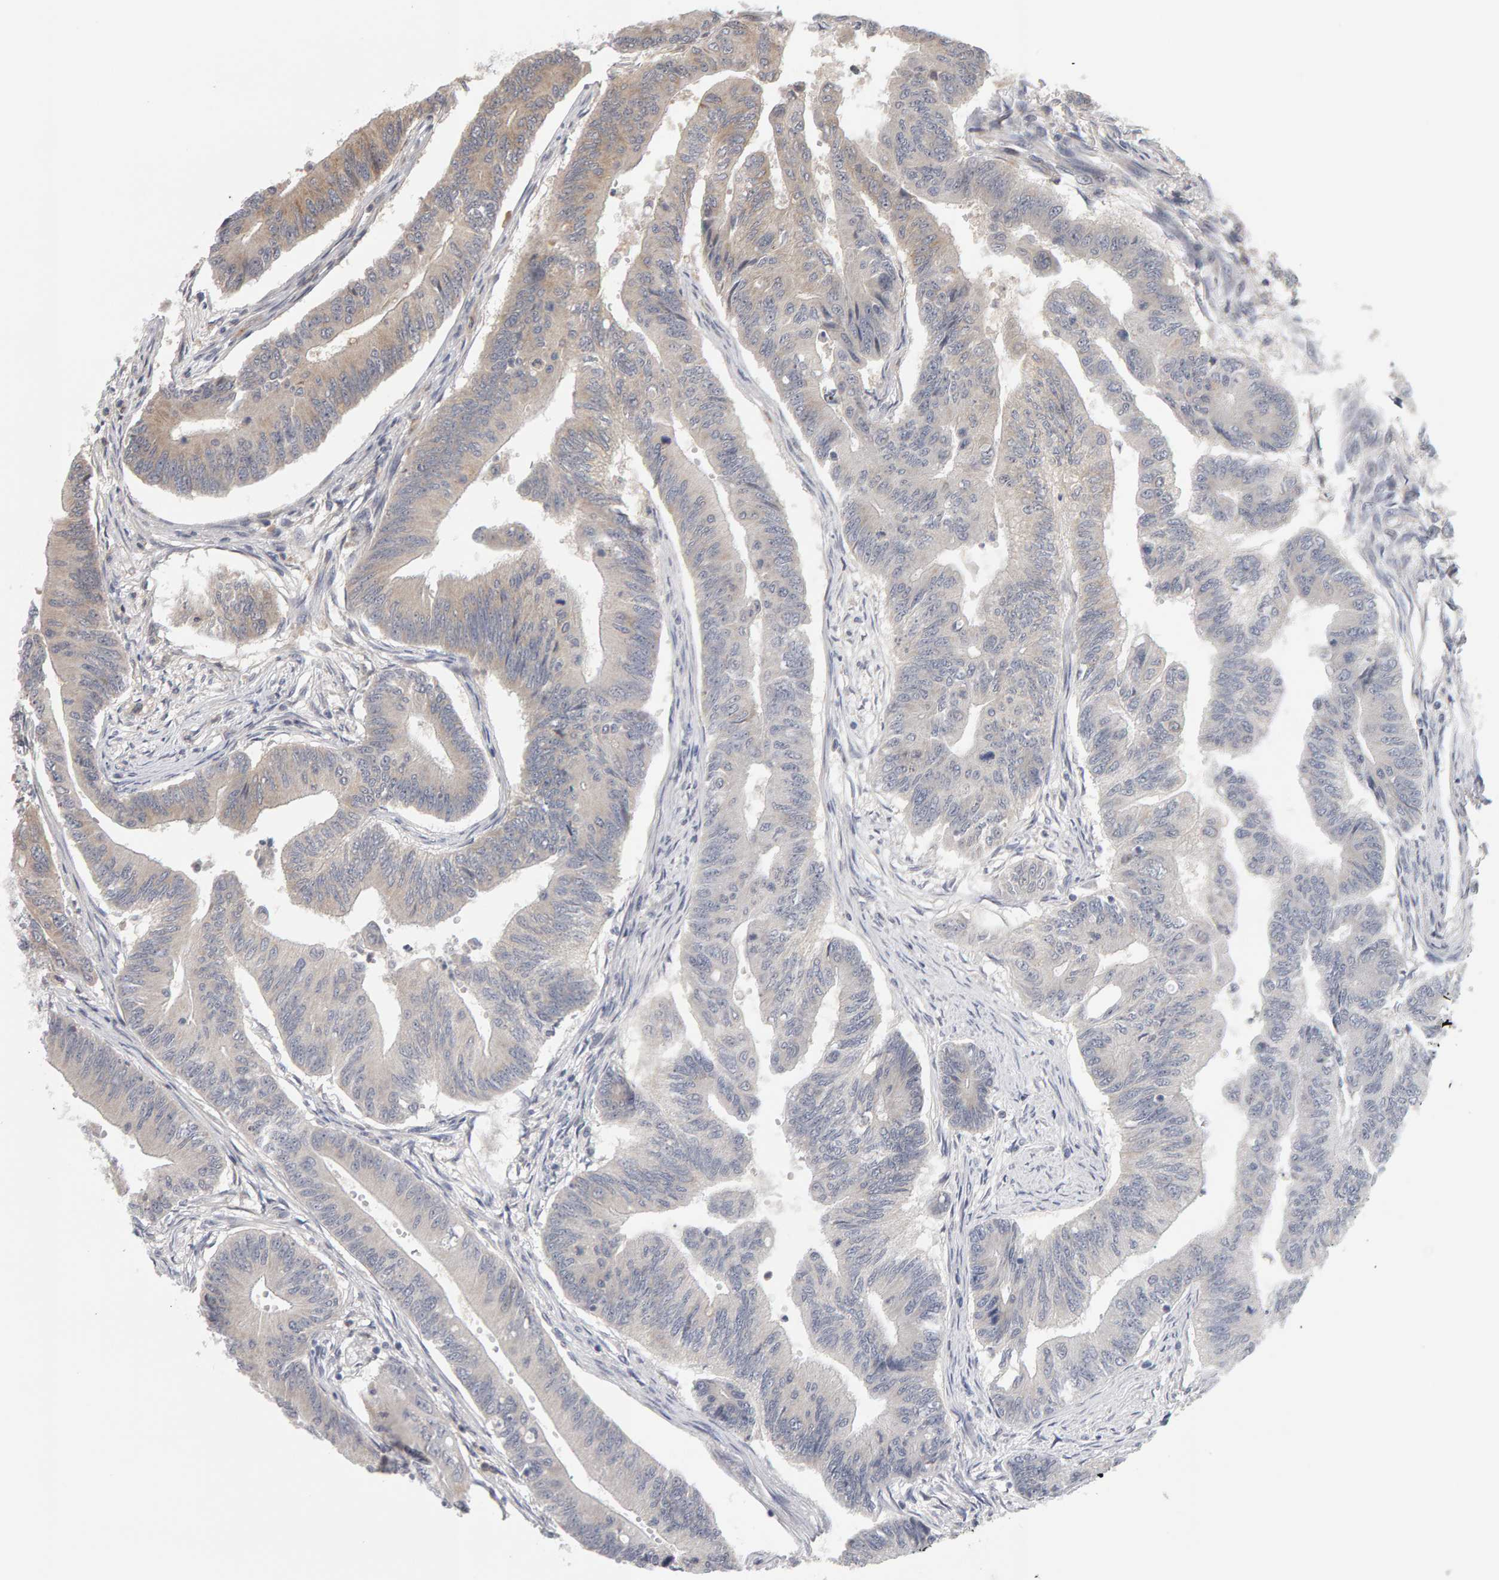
{"staining": {"intensity": "weak", "quantity": "25%-75%", "location": "cytoplasmic/membranous"}, "tissue": "colorectal cancer", "cell_type": "Tumor cells", "image_type": "cancer", "snomed": [{"axis": "morphology", "description": "Adenoma, NOS"}, {"axis": "morphology", "description": "Adenocarcinoma, NOS"}, {"axis": "topography", "description": "Colon"}], "caption": "Protein positivity by immunohistochemistry (IHC) exhibits weak cytoplasmic/membranous positivity in about 25%-75% of tumor cells in adenoma (colorectal). The protein of interest is shown in brown color, while the nuclei are stained blue.", "gene": "MSRA", "patient": {"sex": "male", "age": 79}}